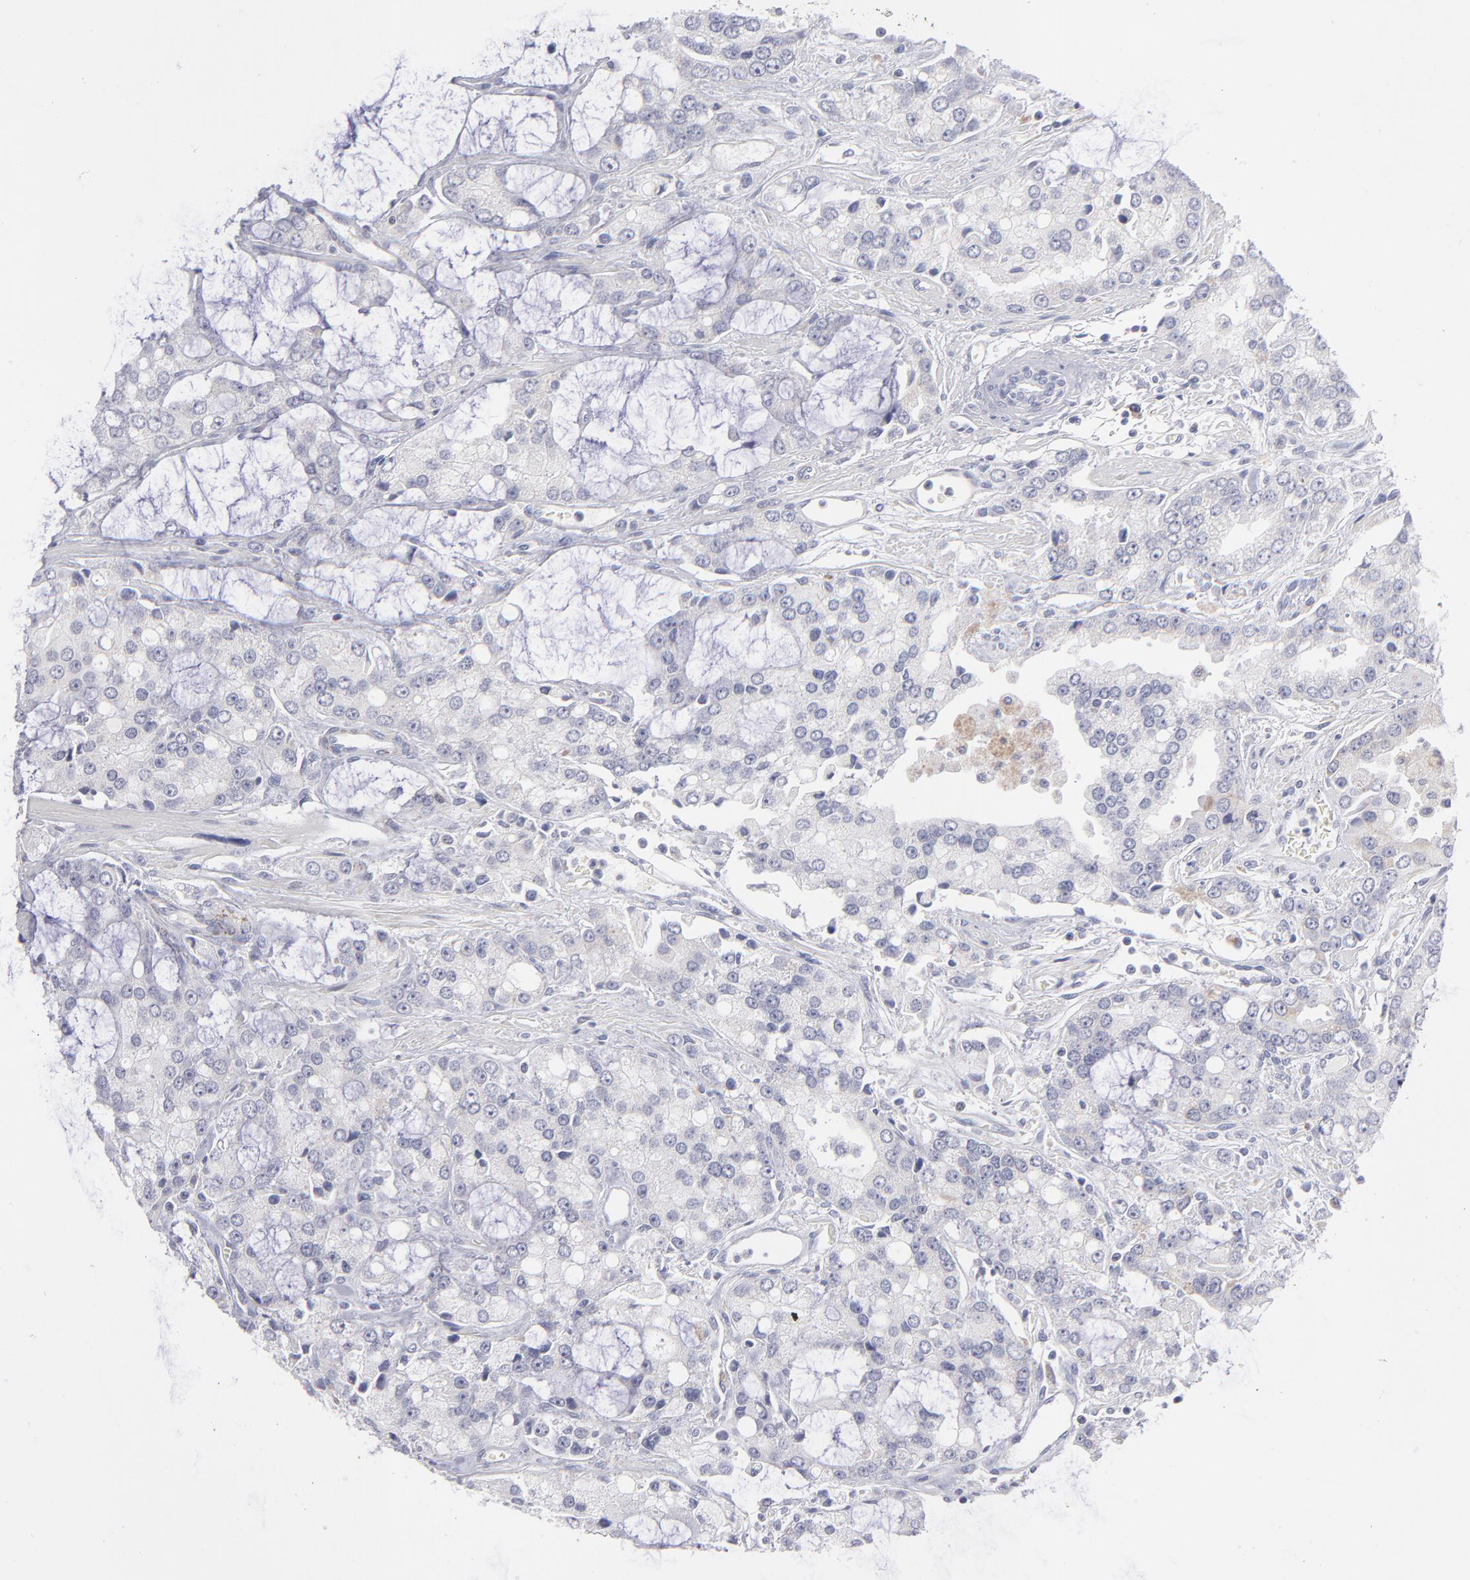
{"staining": {"intensity": "negative", "quantity": "none", "location": "none"}, "tissue": "prostate cancer", "cell_type": "Tumor cells", "image_type": "cancer", "snomed": [{"axis": "morphology", "description": "Adenocarcinoma, High grade"}, {"axis": "topography", "description": "Prostate"}], "caption": "Tumor cells are negative for protein expression in human prostate cancer.", "gene": "MTHFD2", "patient": {"sex": "male", "age": 67}}